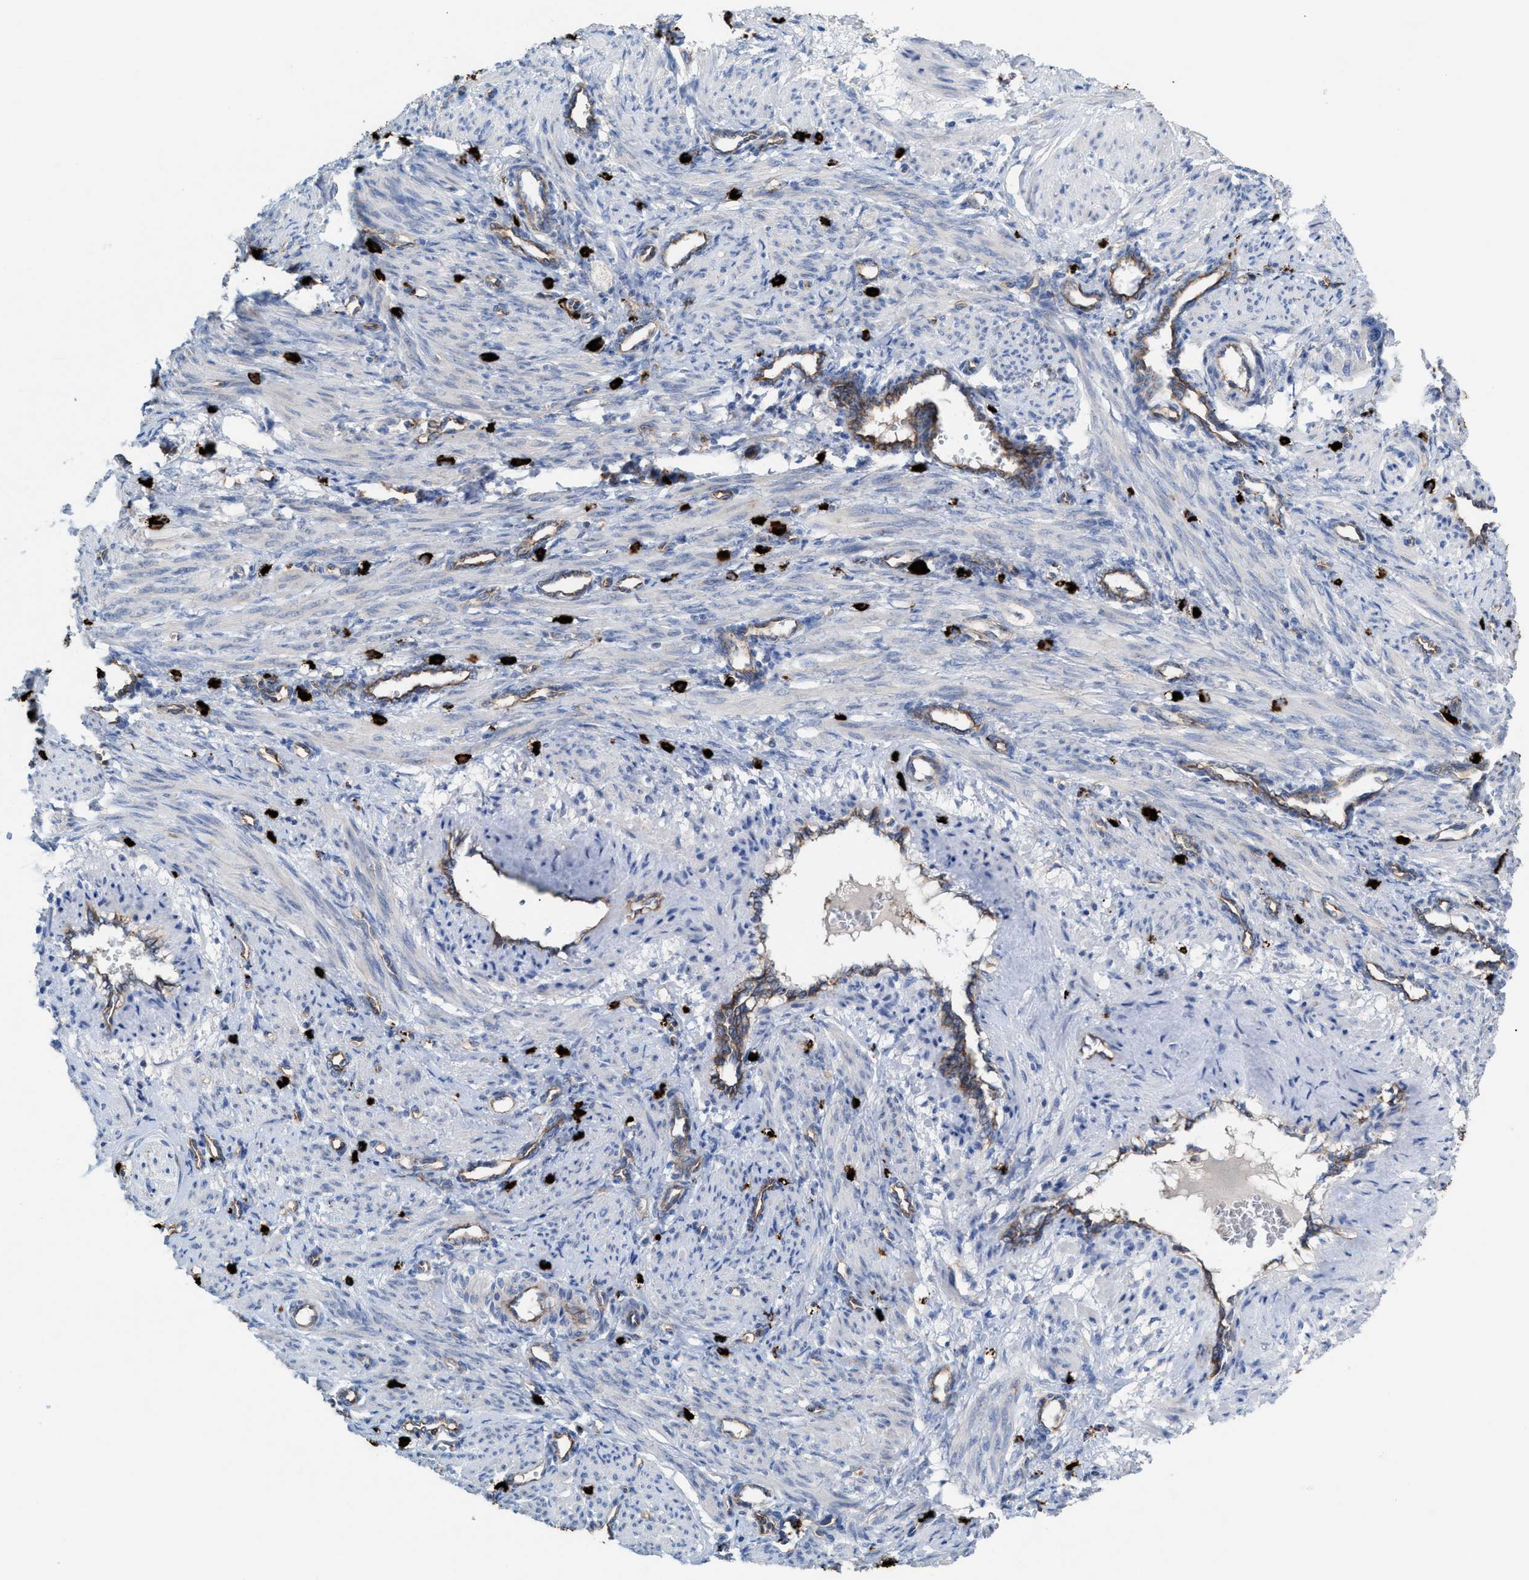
{"staining": {"intensity": "negative", "quantity": "none", "location": "none"}, "tissue": "smooth muscle", "cell_type": "Smooth muscle cells", "image_type": "normal", "snomed": [{"axis": "morphology", "description": "Normal tissue, NOS"}, {"axis": "topography", "description": "Endometrium"}], "caption": "IHC histopathology image of normal smooth muscle: human smooth muscle stained with DAB (3,3'-diaminobenzidine) demonstrates no significant protein staining in smooth muscle cells. (Brightfield microscopy of DAB immunohistochemistry at high magnification).", "gene": "NYAP1", "patient": {"sex": "female", "age": 33}}